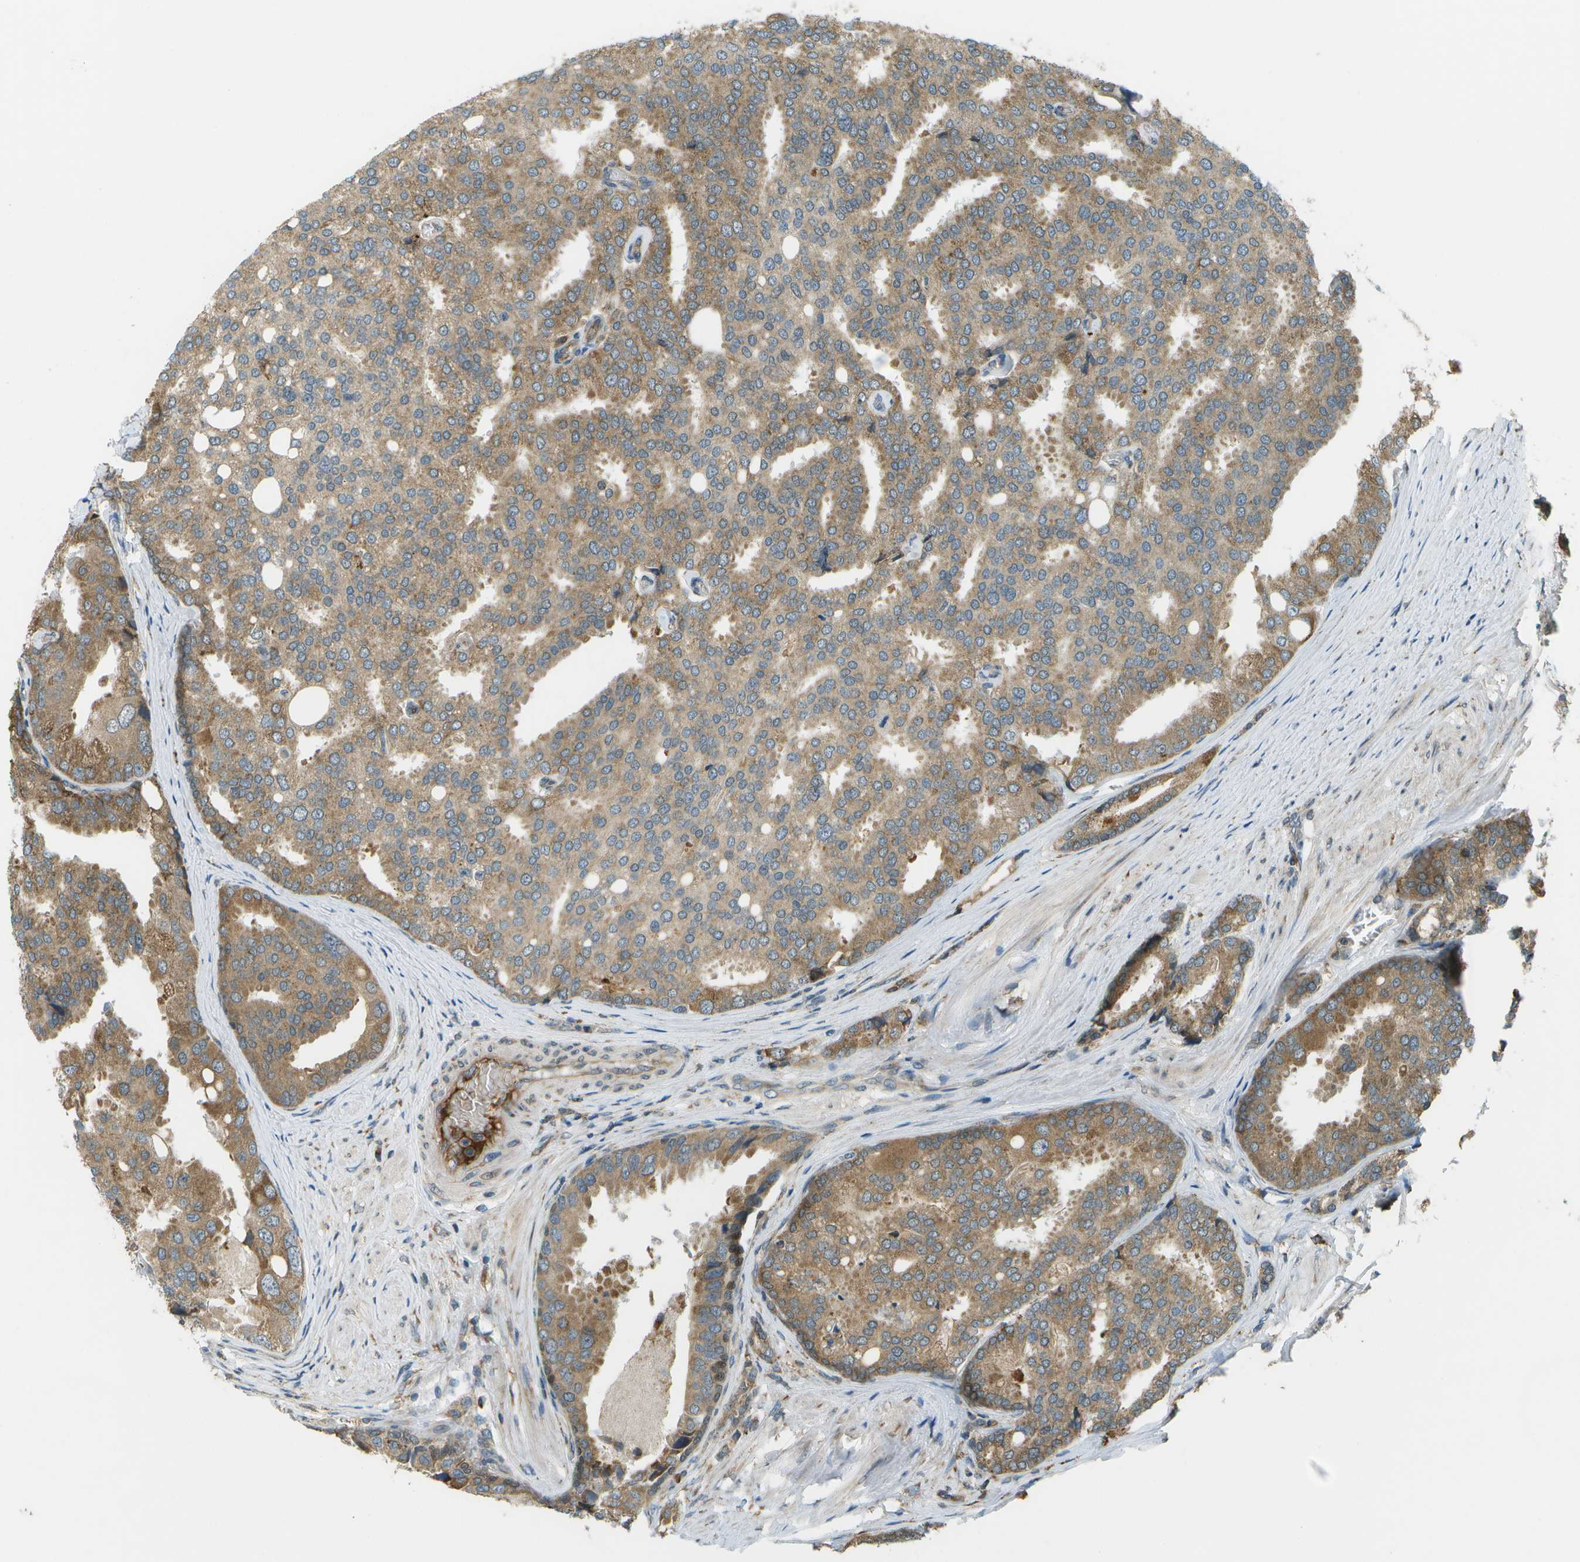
{"staining": {"intensity": "moderate", "quantity": ">75%", "location": "cytoplasmic/membranous"}, "tissue": "prostate cancer", "cell_type": "Tumor cells", "image_type": "cancer", "snomed": [{"axis": "morphology", "description": "Adenocarcinoma, High grade"}, {"axis": "topography", "description": "Prostate"}], "caption": "Brown immunohistochemical staining in prostate cancer demonstrates moderate cytoplasmic/membranous expression in approximately >75% of tumor cells.", "gene": "USP30", "patient": {"sex": "male", "age": 50}}